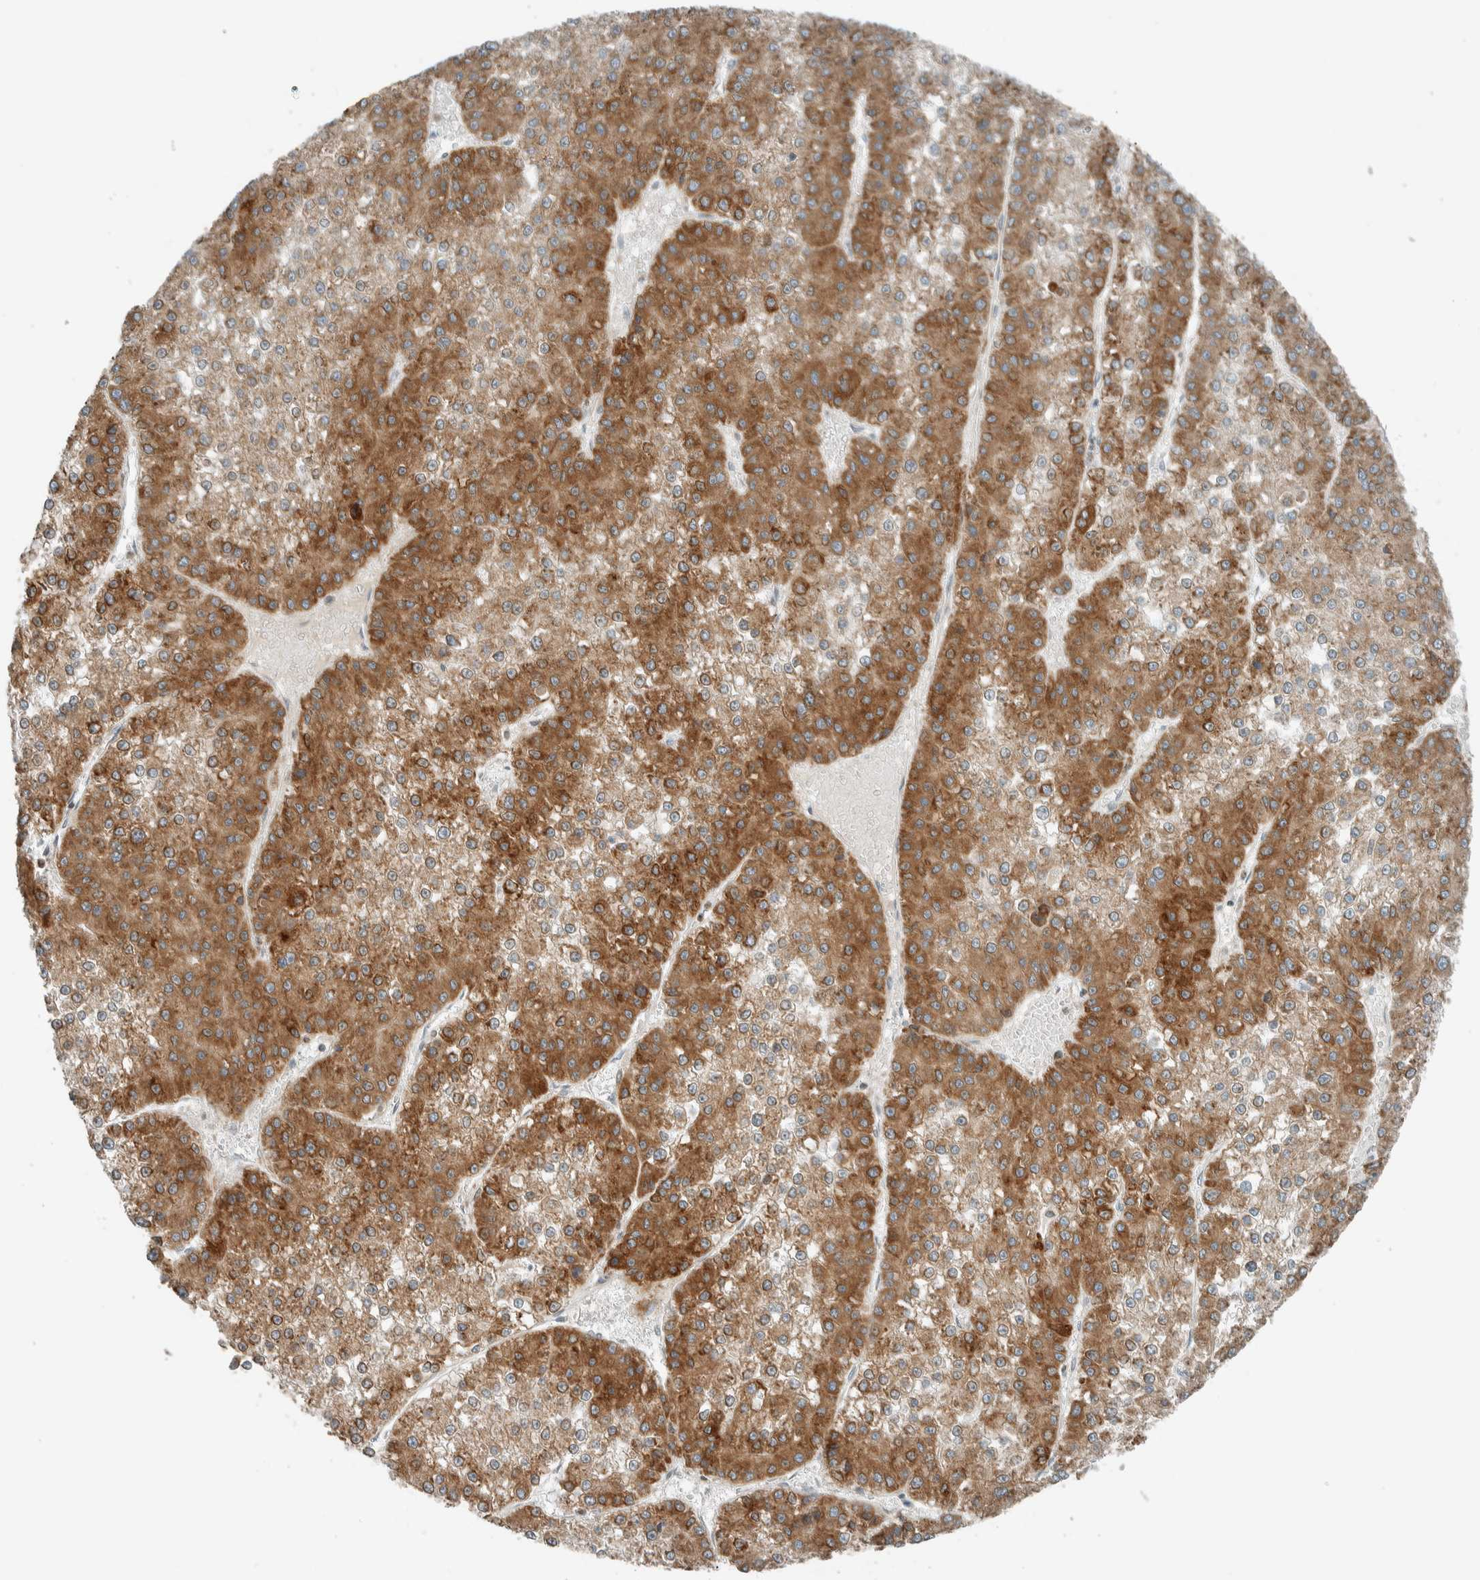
{"staining": {"intensity": "moderate", "quantity": ">75%", "location": "cytoplasmic/membranous"}, "tissue": "liver cancer", "cell_type": "Tumor cells", "image_type": "cancer", "snomed": [{"axis": "morphology", "description": "Carcinoma, Hepatocellular, NOS"}, {"axis": "topography", "description": "Liver"}], "caption": "The immunohistochemical stain labels moderate cytoplasmic/membranous positivity in tumor cells of liver cancer tissue.", "gene": "SEL1L", "patient": {"sex": "female", "age": 73}}